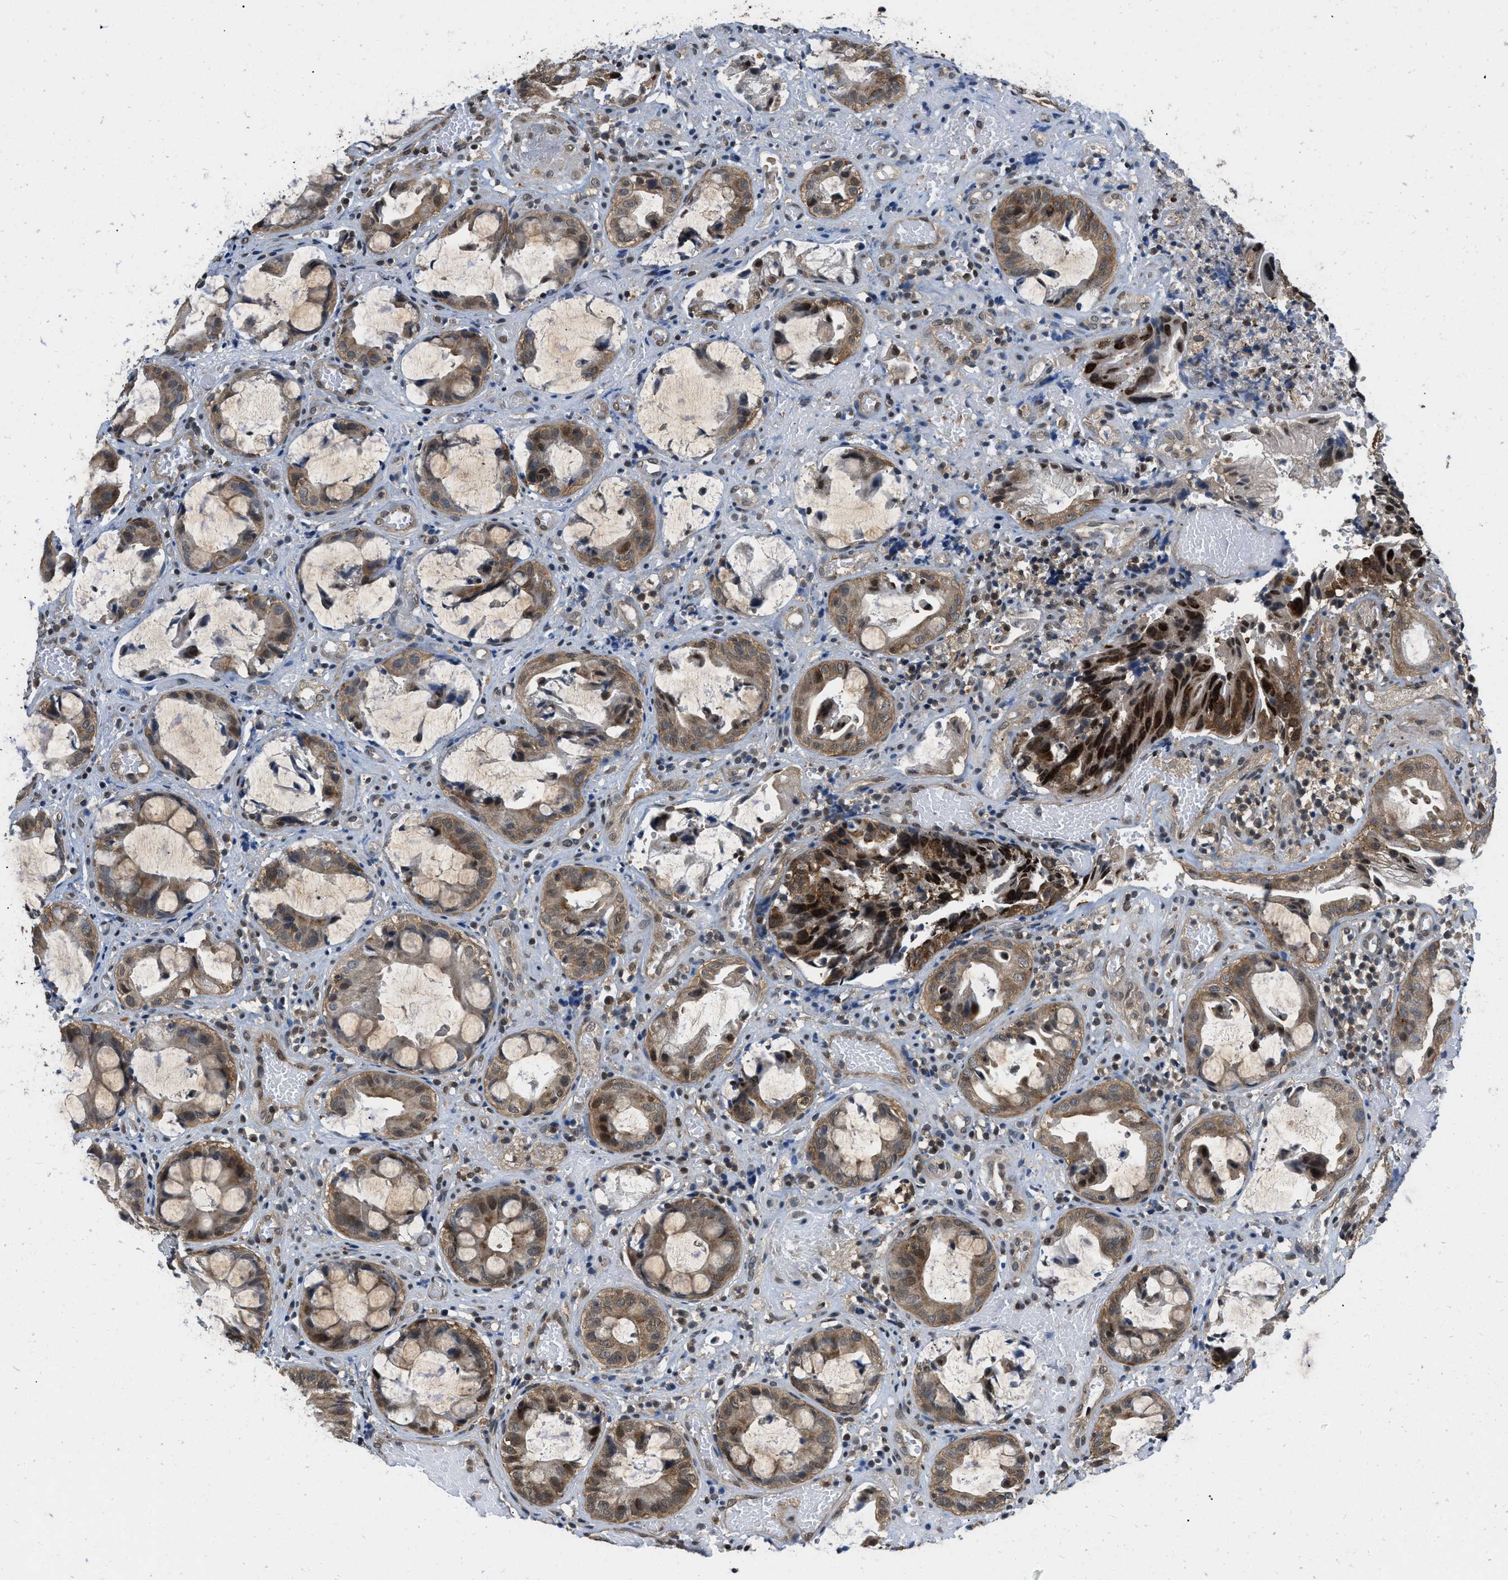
{"staining": {"intensity": "strong", "quantity": "25%-75%", "location": "cytoplasmic/membranous,nuclear"}, "tissue": "colorectal cancer", "cell_type": "Tumor cells", "image_type": "cancer", "snomed": [{"axis": "morphology", "description": "Adenocarcinoma, NOS"}, {"axis": "topography", "description": "Colon"}], "caption": "Approximately 25%-75% of tumor cells in colorectal cancer reveal strong cytoplasmic/membranous and nuclear protein positivity as visualized by brown immunohistochemical staining.", "gene": "ATF7IP", "patient": {"sex": "female", "age": 57}}